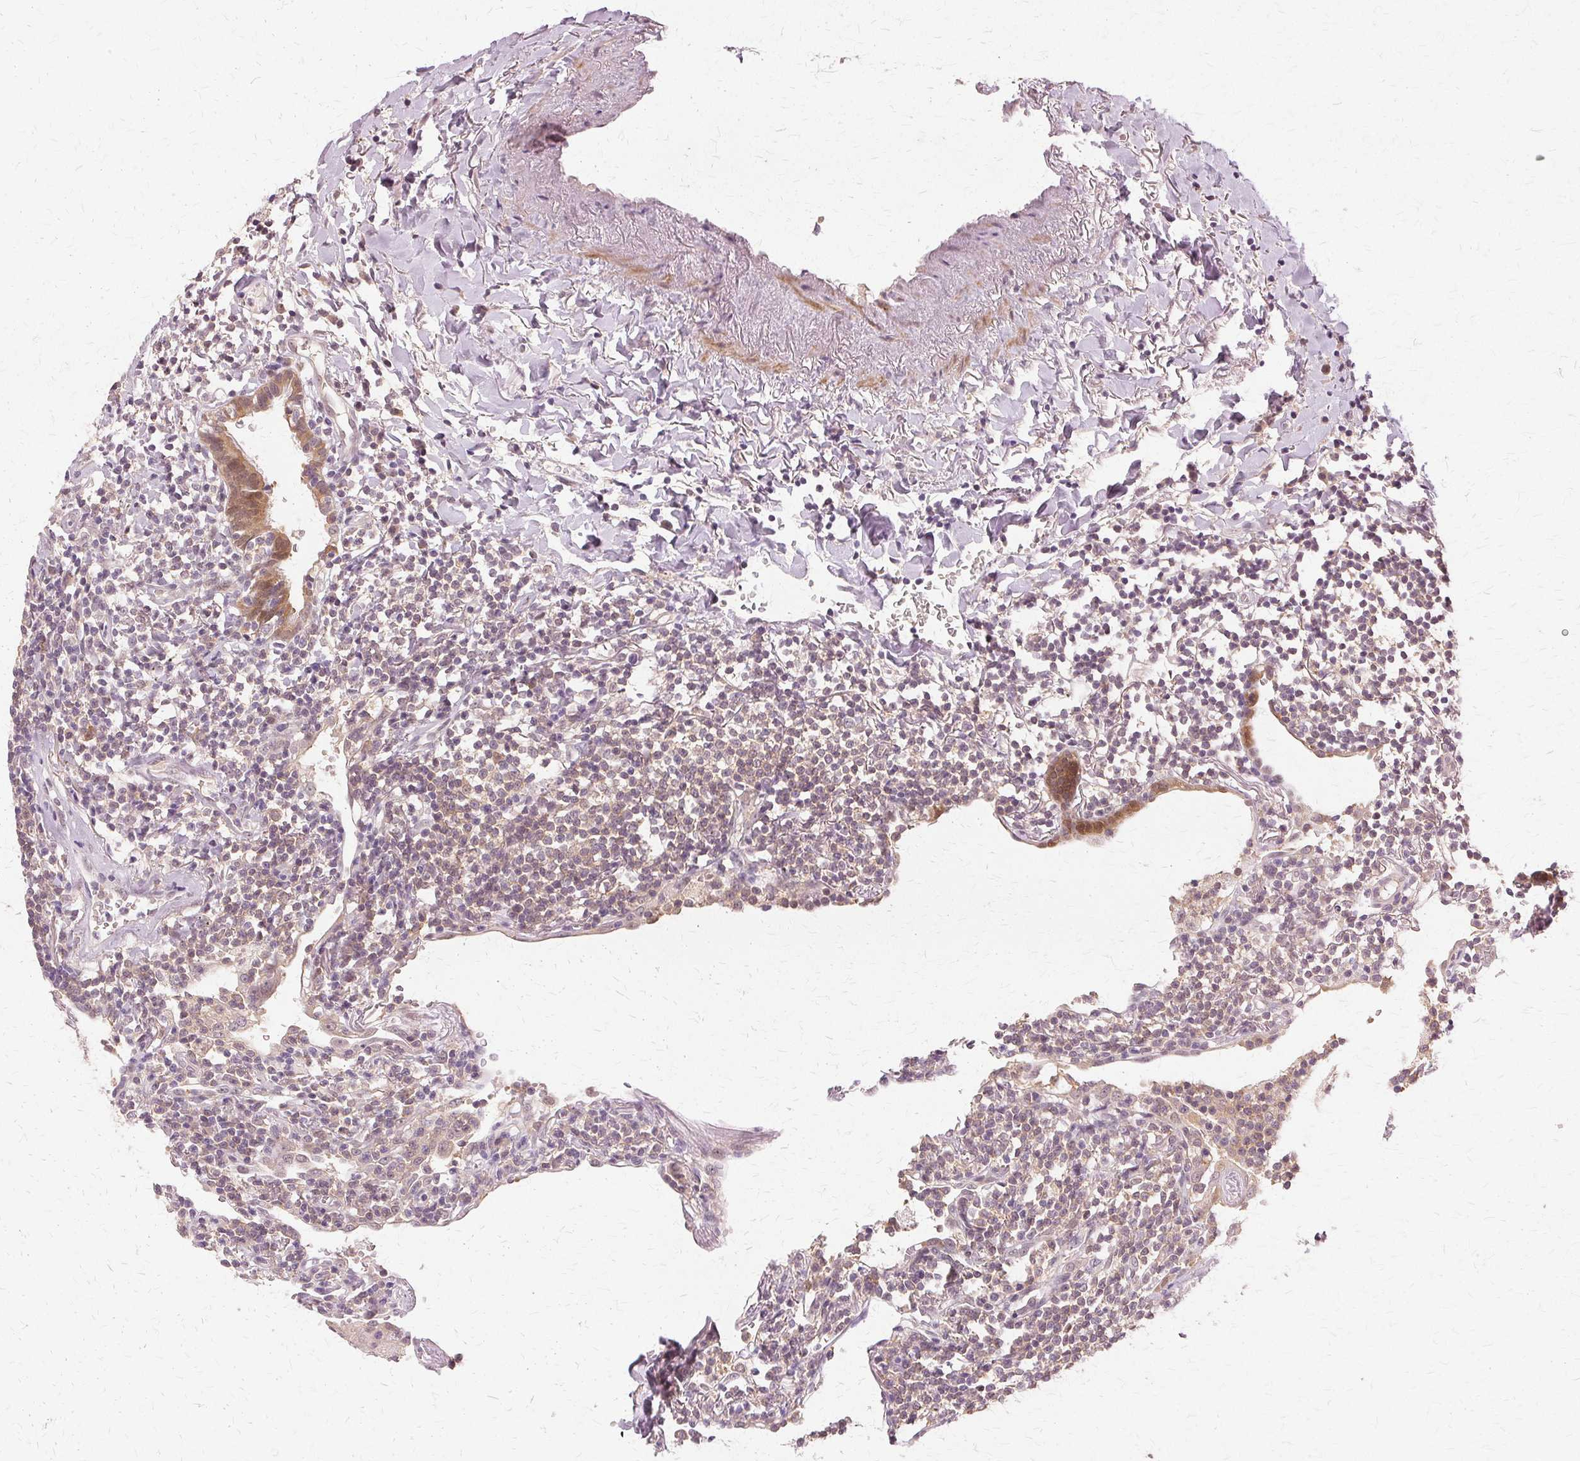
{"staining": {"intensity": "weak", "quantity": "25%-75%", "location": "cytoplasmic/membranous,nuclear"}, "tissue": "lymphoma", "cell_type": "Tumor cells", "image_type": "cancer", "snomed": [{"axis": "morphology", "description": "Malignant lymphoma, non-Hodgkin's type, Low grade"}, {"axis": "topography", "description": "Lung"}], "caption": "IHC of human malignant lymphoma, non-Hodgkin's type (low-grade) exhibits low levels of weak cytoplasmic/membranous and nuclear staining in about 25%-75% of tumor cells.", "gene": "PRMT5", "patient": {"sex": "female", "age": 71}}